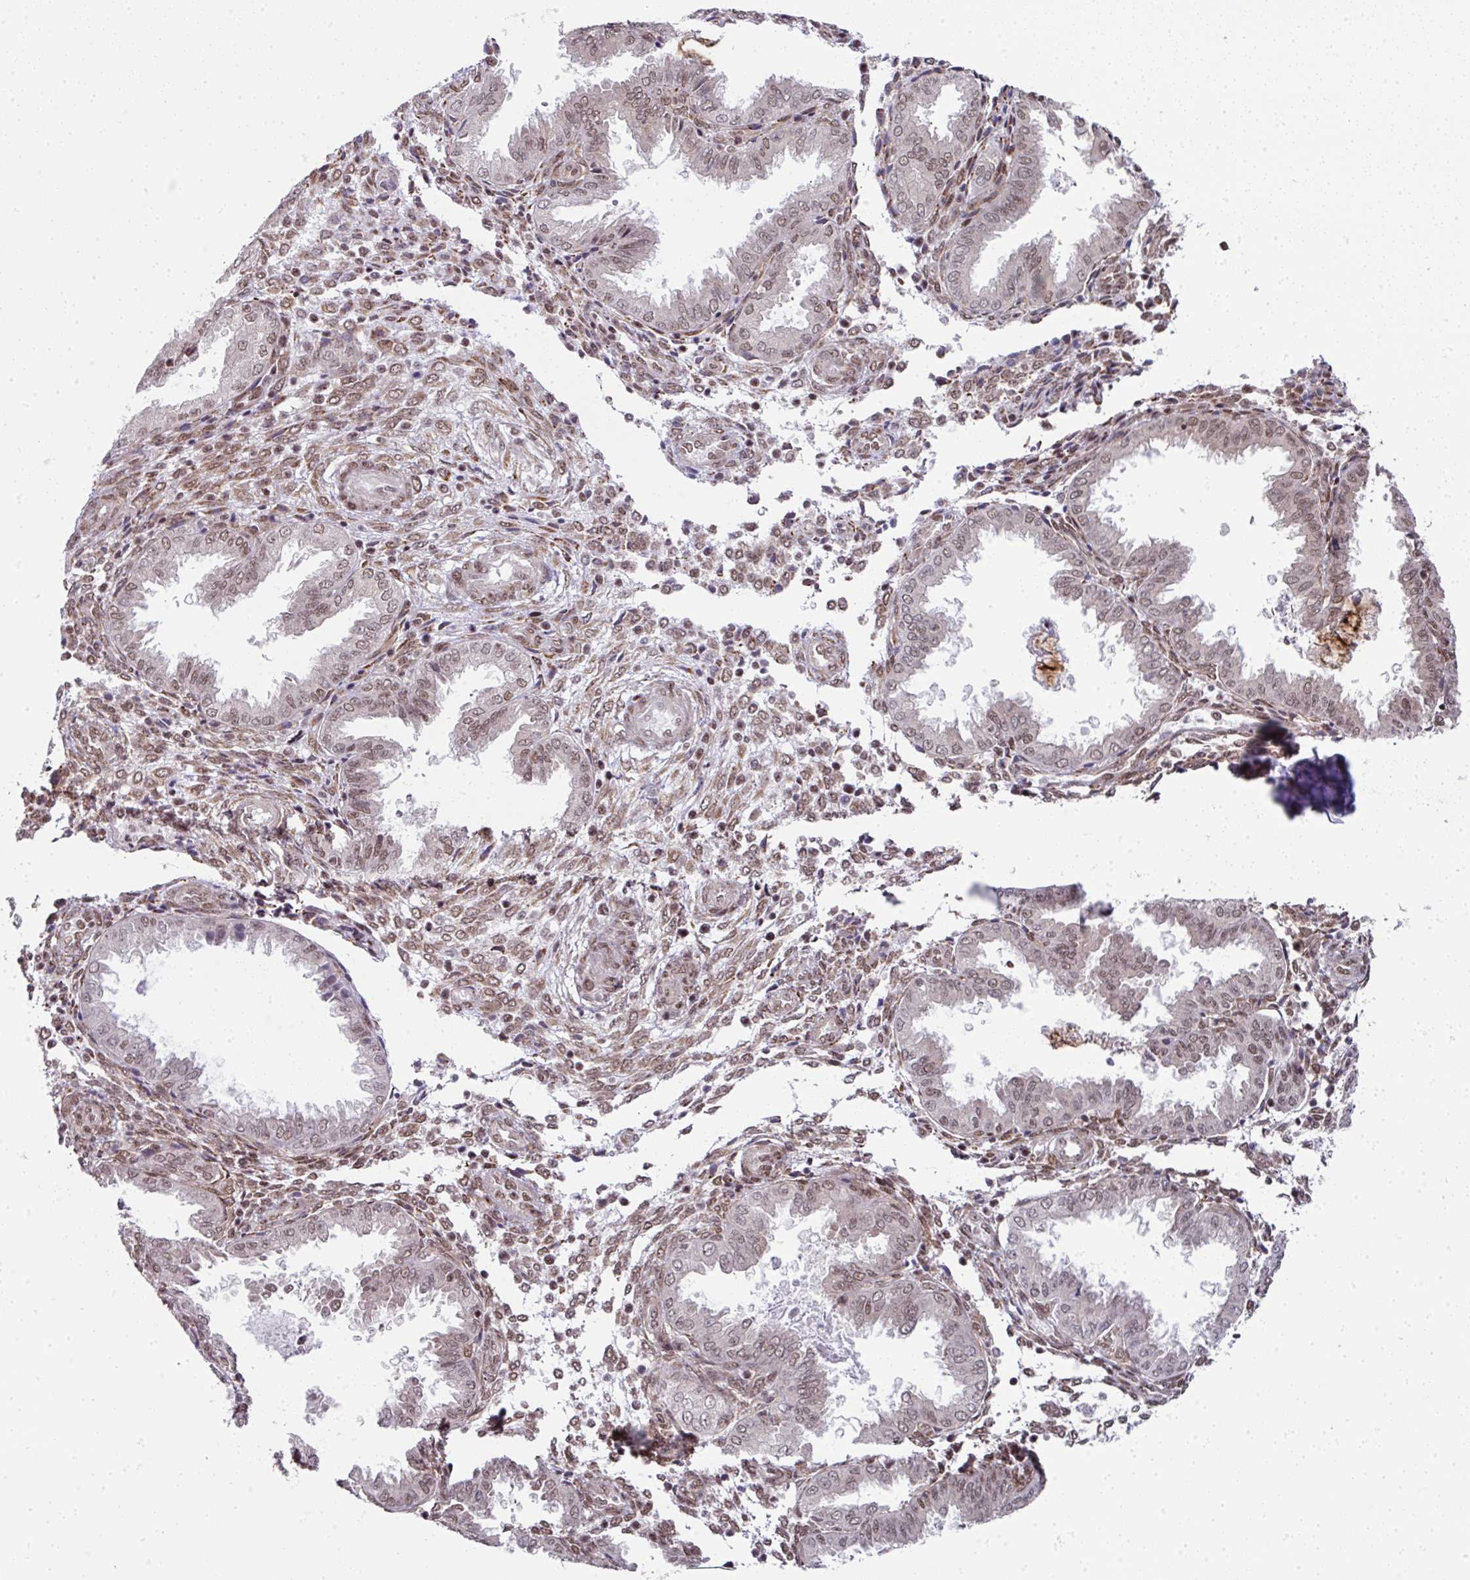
{"staining": {"intensity": "moderate", "quantity": "25%-75%", "location": "nuclear"}, "tissue": "endometrium", "cell_type": "Cells in endometrial stroma", "image_type": "normal", "snomed": [{"axis": "morphology", "description": "Normal tissue, NOS"}, {"axis": "topography", "description": "Endometrium"}], "caption": "Normal endometrium demonstrates moderate nuclear expression in about 25%-75% of cells in endometrial stroma, visualized by immunohistochemistry.", "gene": "NFYA", "patient": {"sex": "female", "age": 33}}